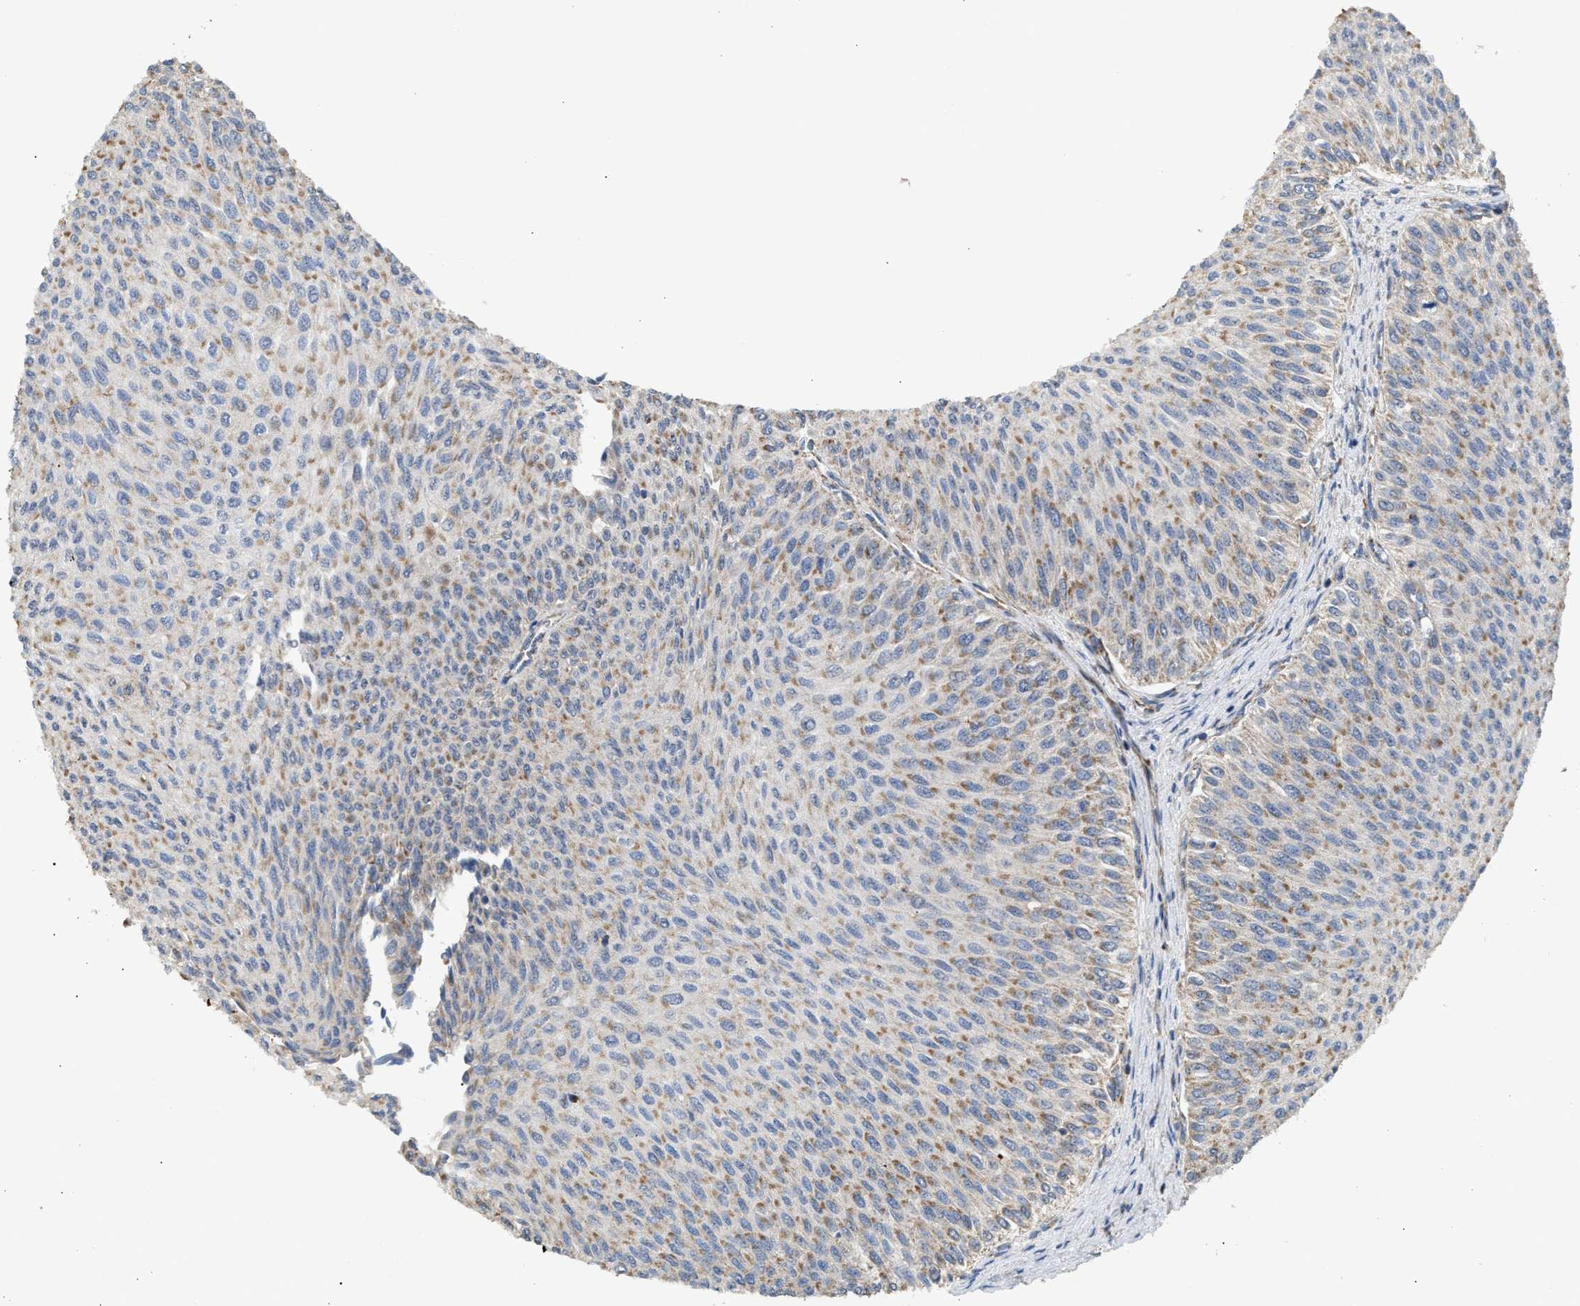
{"staining": {"intensity": "moderate", "quantity": ">75%", "location": "cytoplasmic/membranous"}, "tissue": "urothelial cancer", "cell_type": "Tumor cells", "image_type": "cancer", "snomed": [{"axis": "morphology", "description": "Urothelial carcinoma, Low grade"}, {"axis": "topography", "description": "Urinary bladder"}], "caption": "Brown immunohistochemical staining in human urothelial cancer reveals moderate cytoplasmic/membranous staining in about >75% of tumor cells.", "gene": "TACO1", "patient": {"sex": "male", "age": 78}}